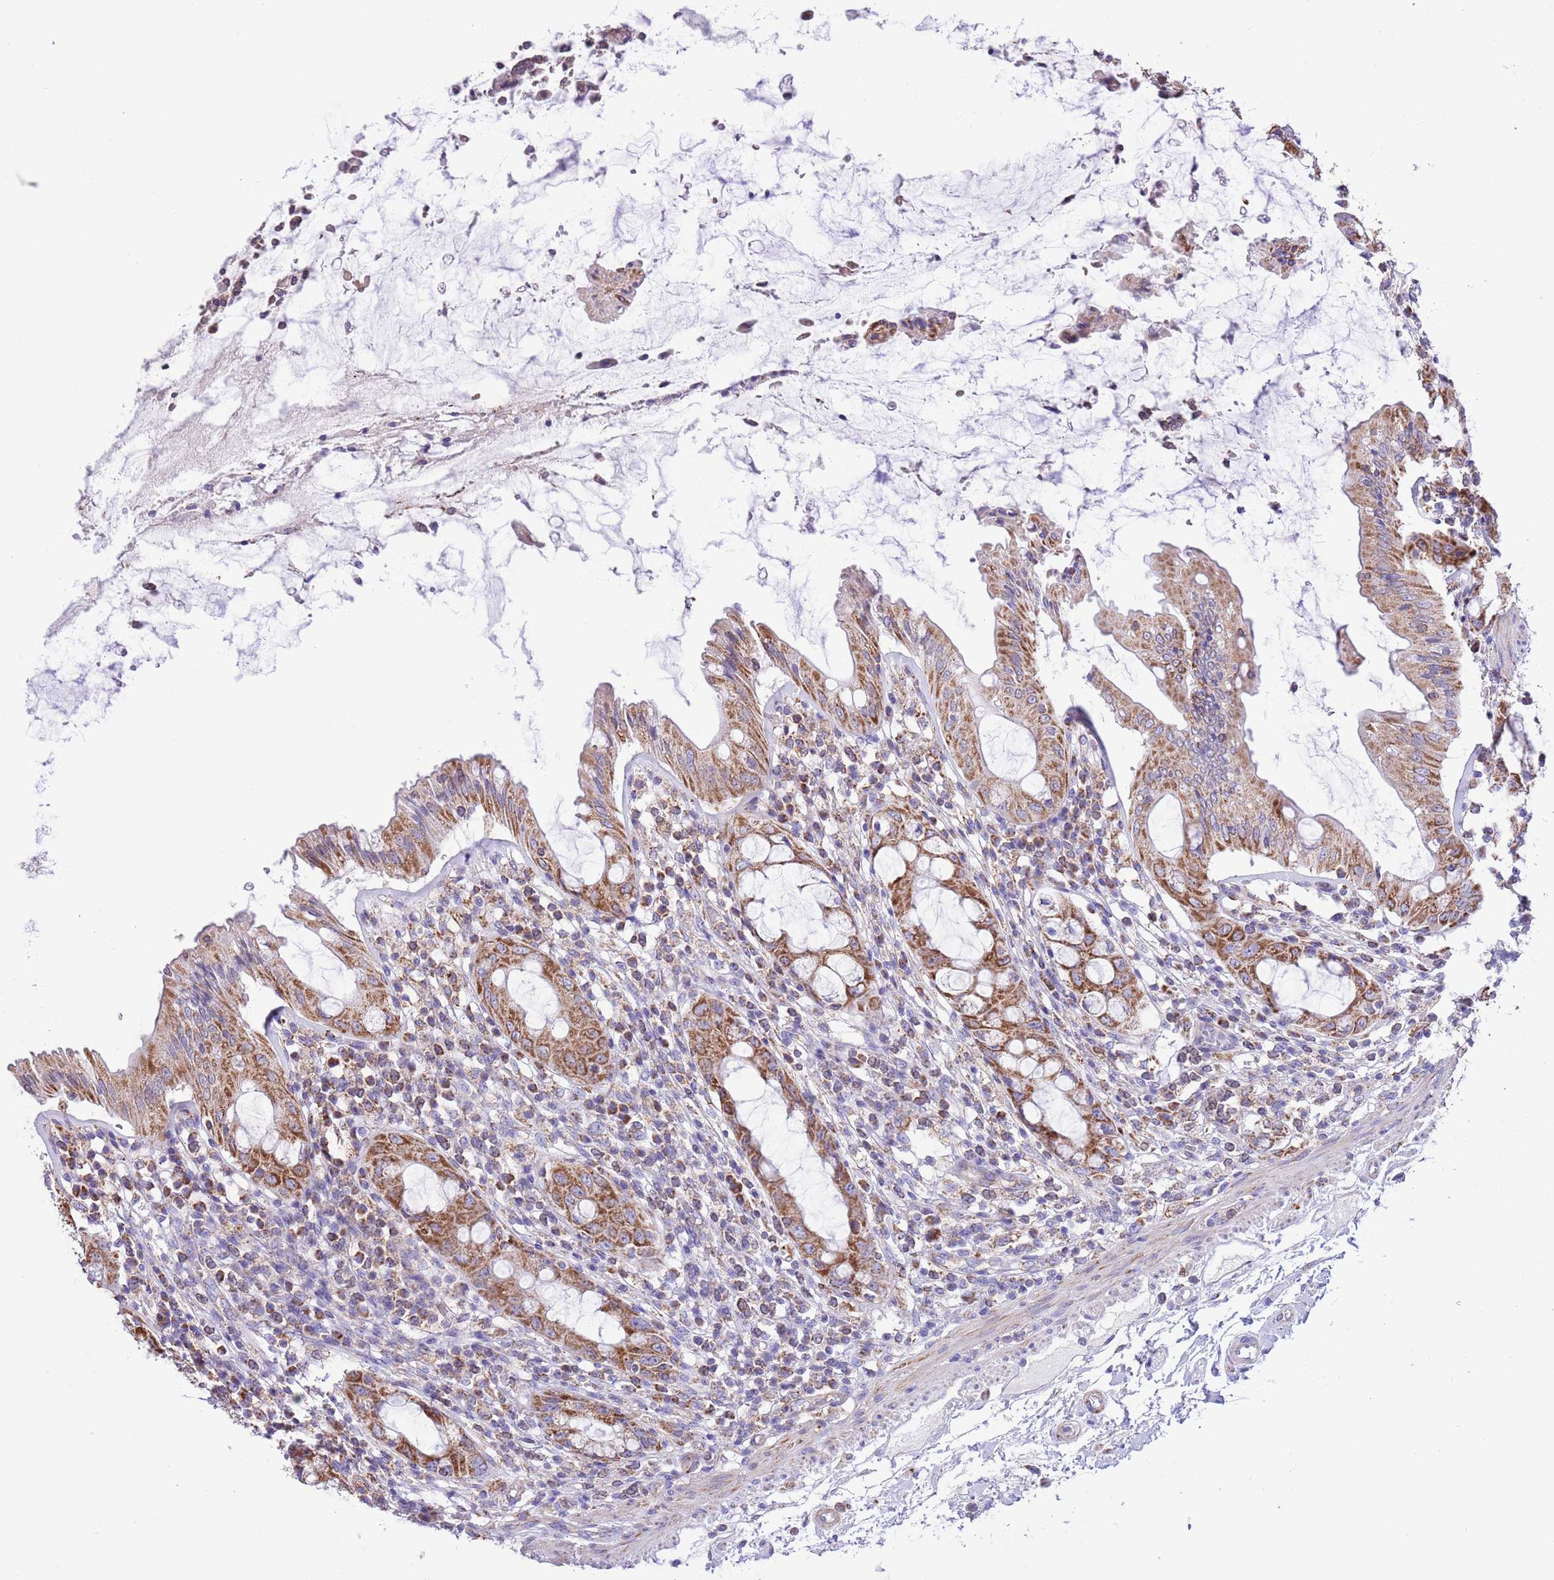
{"staining": {"intensity": "moderate", "quantity": ">75%", "location": "cytoplasmic/membranous"}, "tissue": "rectum", "cell_type": "Glandular cells", "image_type": "normal", "snomed": [{"axis": "morphology", "description": "Normal tissue, NOS"}, {"axis": "topography", "description": "Rectum"}], "caption": "This image shows IHC staining of unremarkable rectum, with medium moderate cytoplasmic/membranous expression in approximately >75% of glandular cells.", "gene": "SS18L2", "patient": {"sex": "female", "age": 57}}